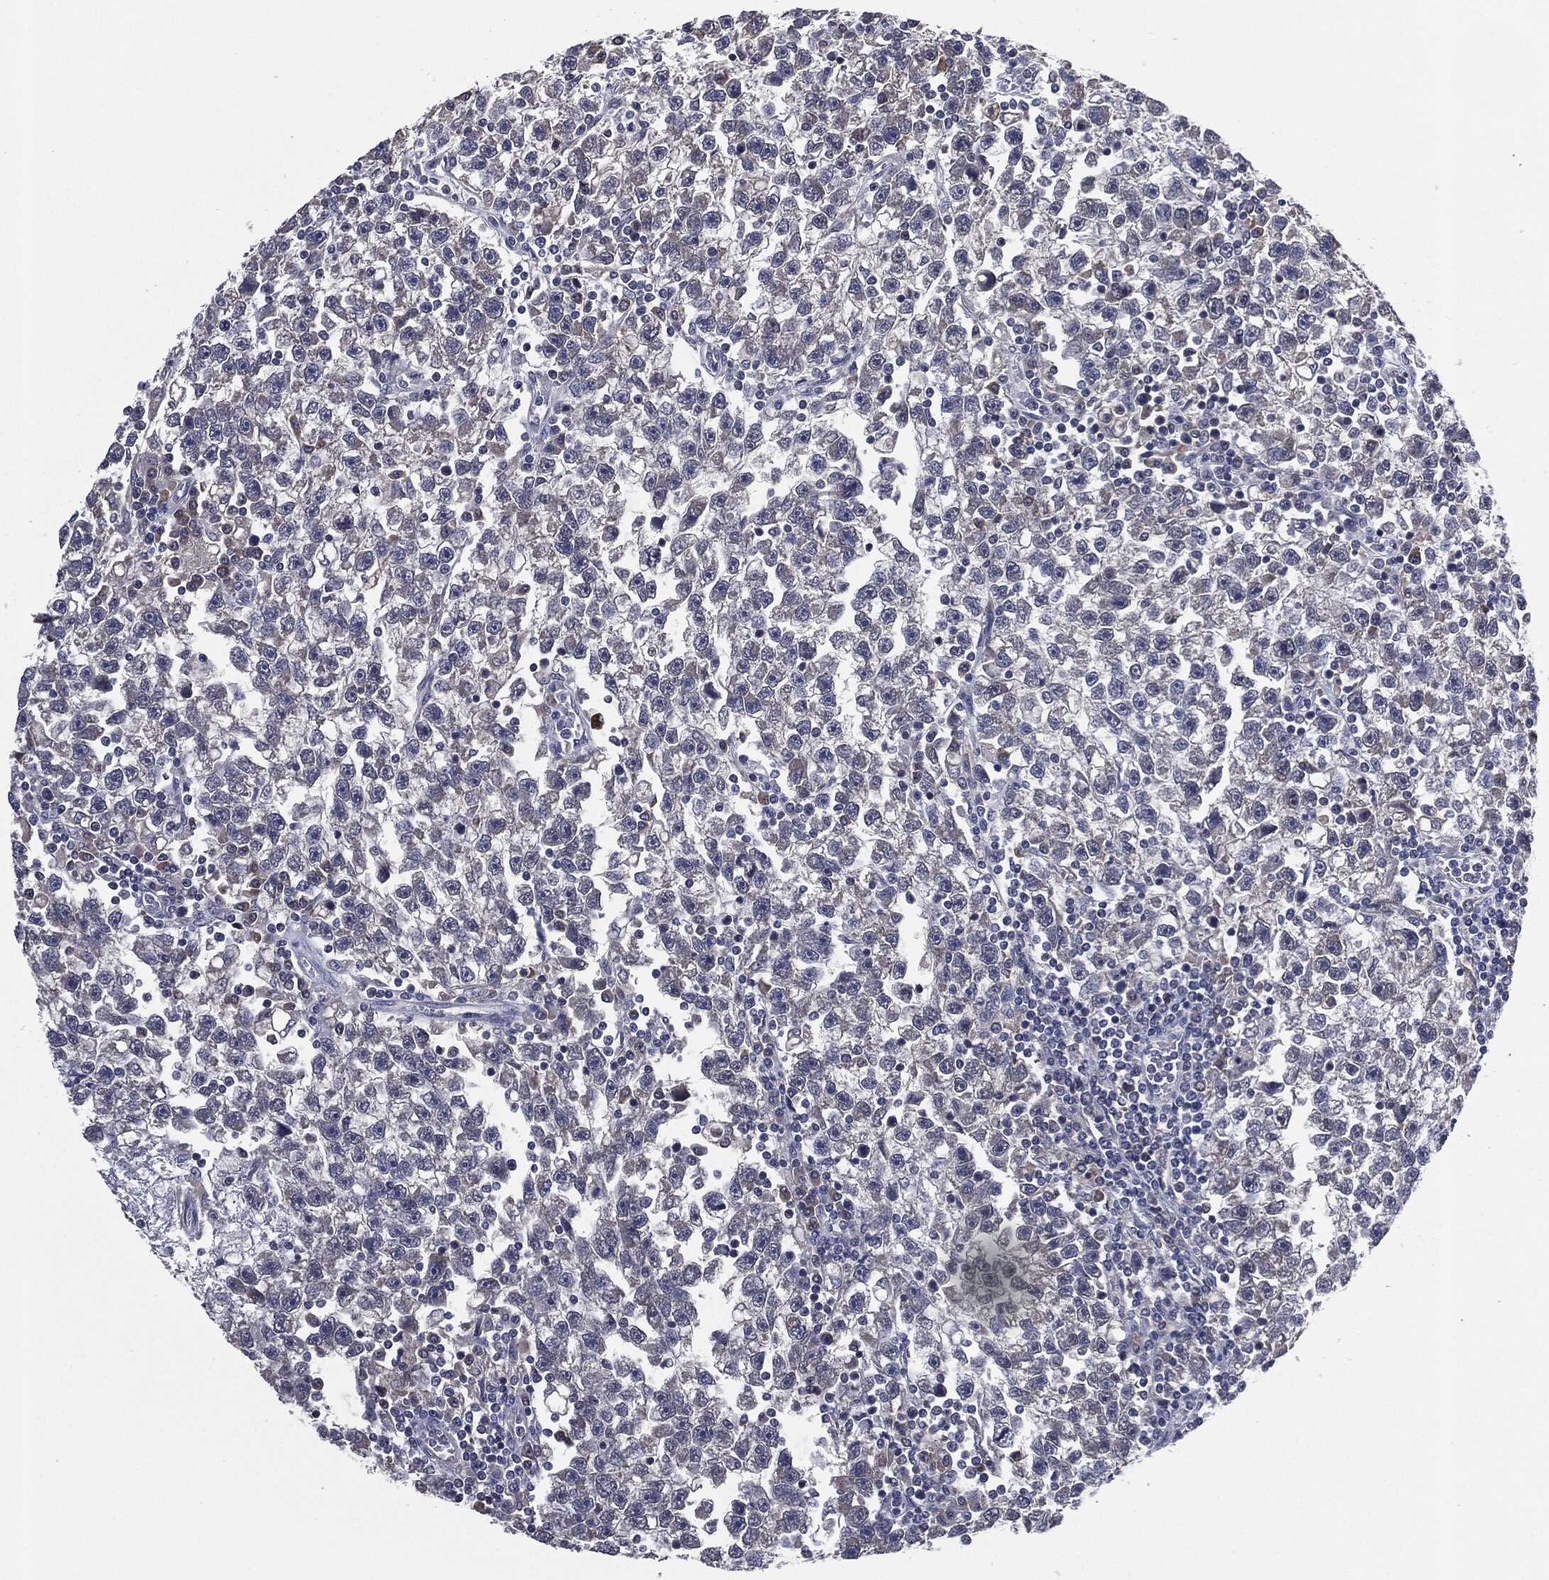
{"staining": {"intensity": "negative", "quantity": "none", "location": "none"}, "tissue": "testis cancer", "cell_type": "Tumor cells", "image_type": "cancer", "snomed": [{"axis": "morphology", "description": "Seminoma, NOS"}, {"axis": "topography", "description": "Testis"}], "caption": "The immunohistochemistry histopathology image has no significant staining in tumor cells of seminoma (testis) tissue. (Brightfield microscopy of DAB (3,3'-diaminobenzidine) immunohistochemistry at high magnification).", "gene": "IL2RG", "patient": {"sex": "male", "age": 47}}